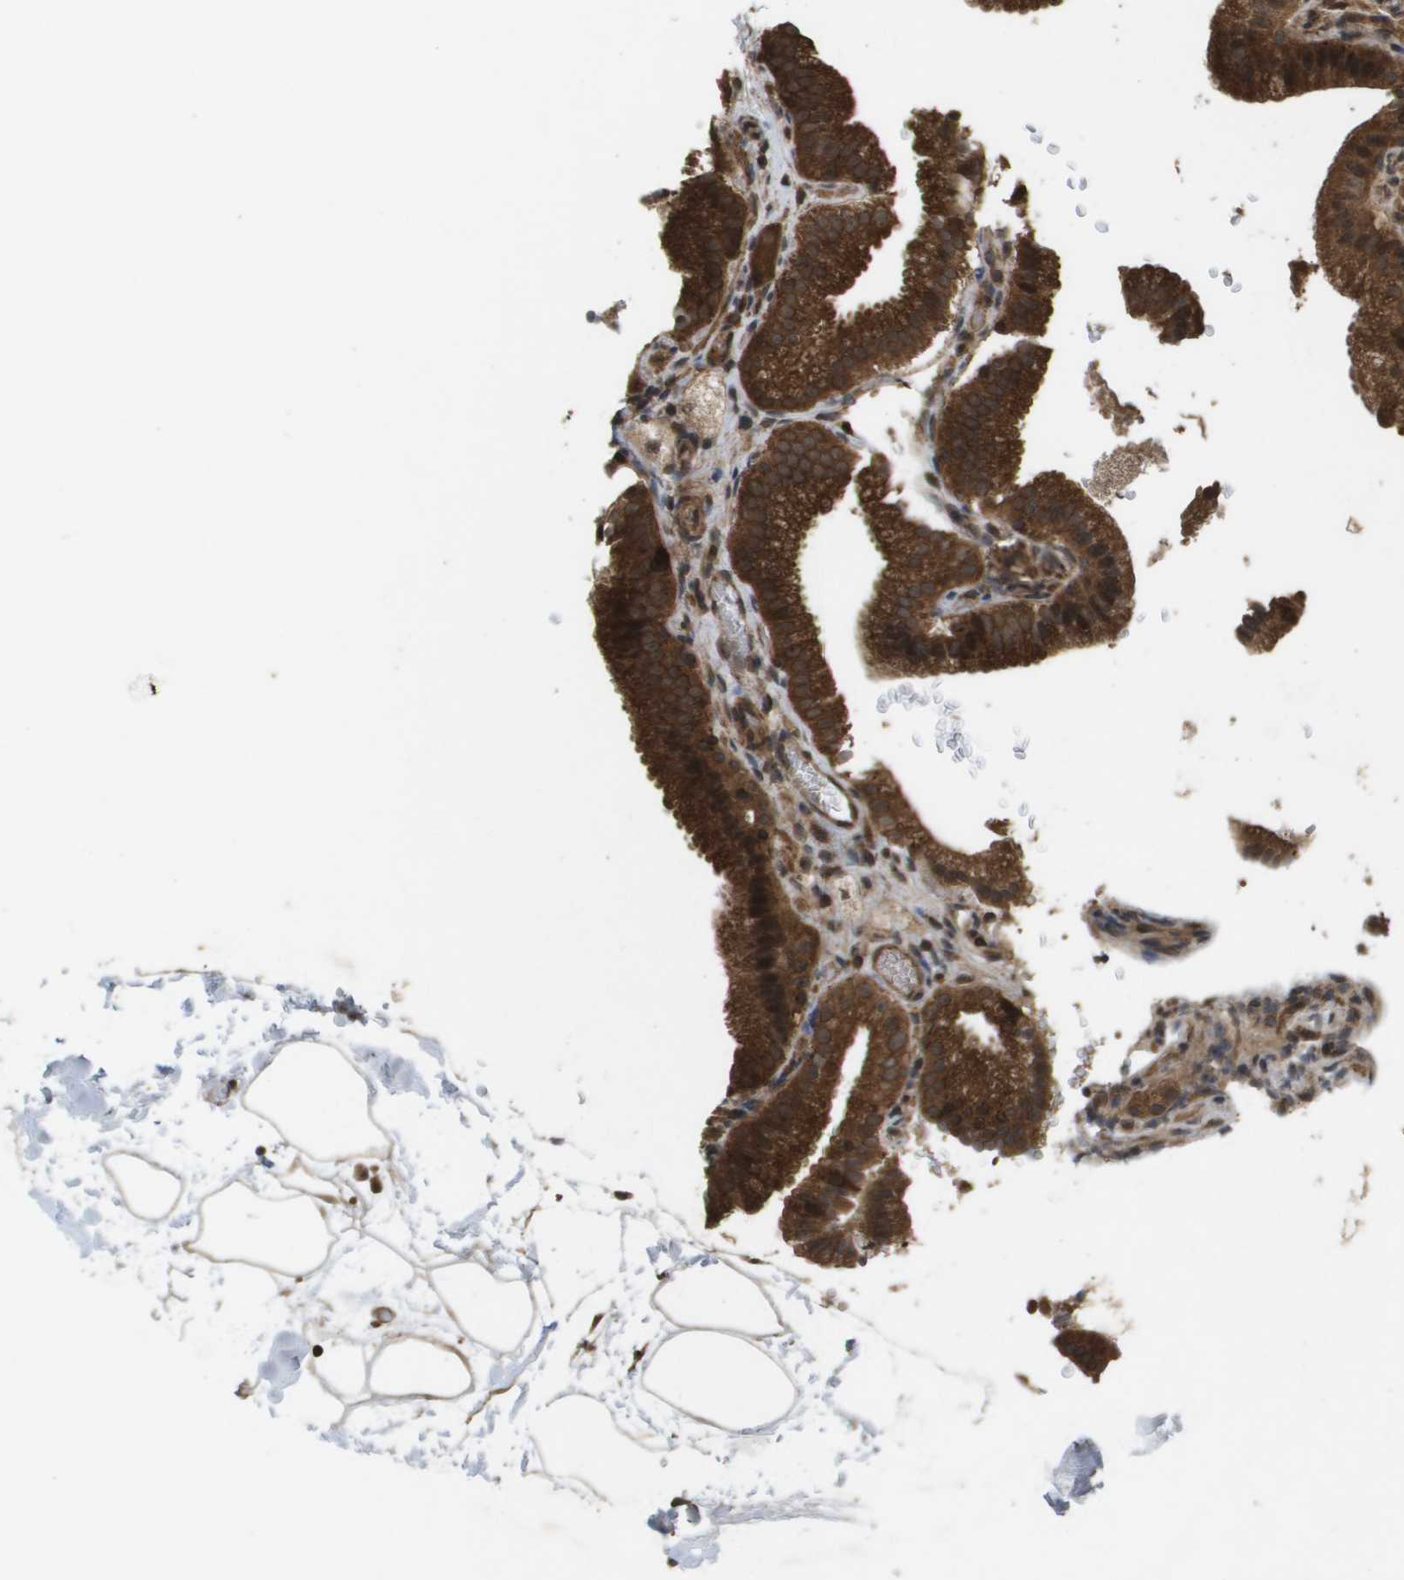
{"staining": {"intensity": "strong", "quantity": ">75%", "location": "cytoplasmic/membranous"}, "tissue": "gallbladder", "cell_type": "Glandular cells", "image_type": "normal", "snomed": [{"axis": "morphology", "description": "Normal tissue, NOS"}, {"axis": "topography", "description": "Gallbladder"}], "caption": "DAB immunohistochemical staining of unremarkable gallbladder exhibits strong cytoplasmic/membranous protein positivity in approximately >75% of glandular cells.", "gene": "KIF11", "patient": {"sex": "male", "age": 54}}